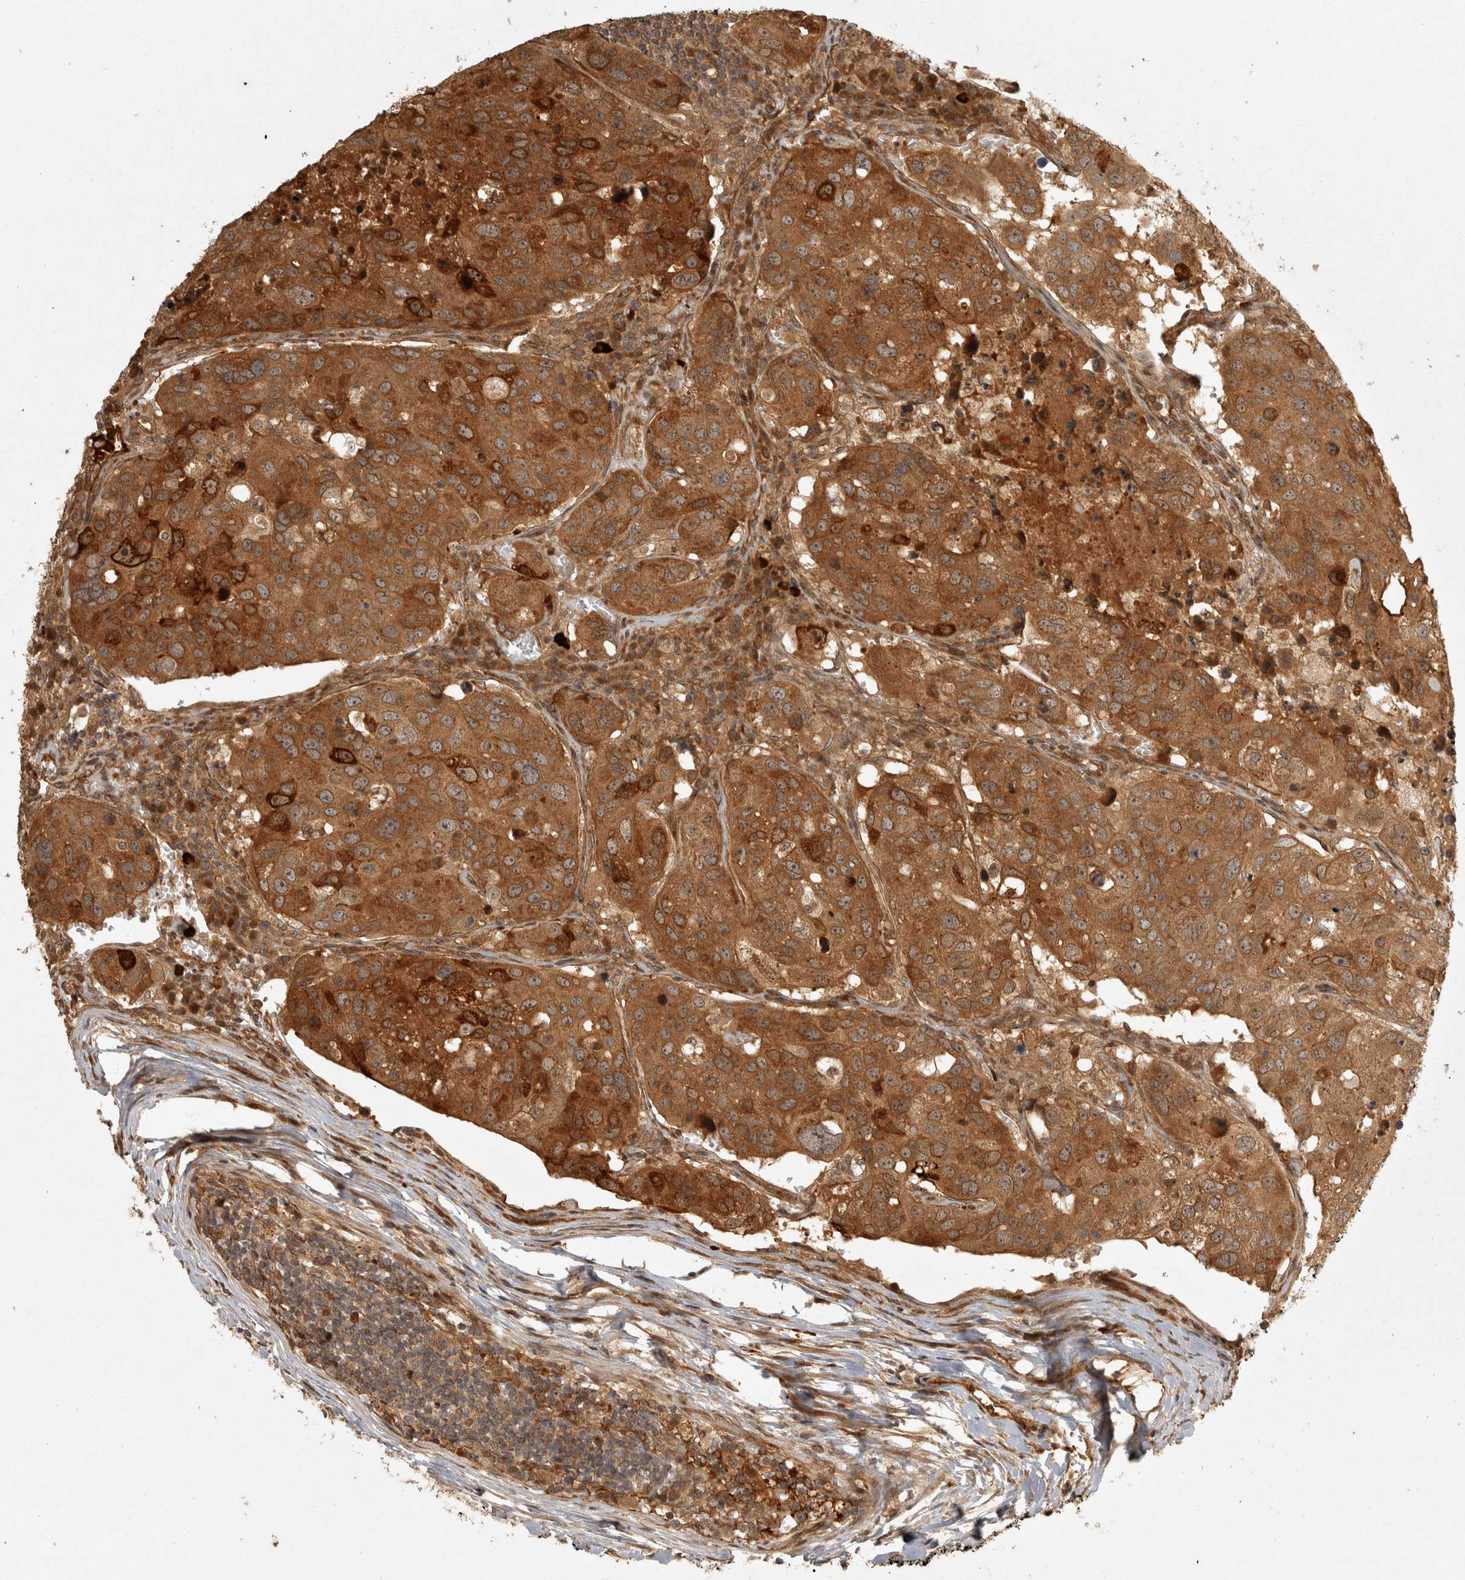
{"staining": {"intensity": "strong", "quantity": ">75%", "location": "cytoplasmic/membranous"}, "tissue": "urothelial cancer", "cell_type": "Tumor cells", "image_type": "cancer", "snomed": [{"axis": "morphology", "description": "Urothelial carcinoma, High grade"}, {"axis": "topography", "description": "Lymph node"}, {"axis": "topography", "description": "Urinary bladder"}], "caption": "Immunohistochemical staining of urothelial cancer demonstrates strong cytoplasmic/membranous protein staining in approximately >75% of tumor cells.", "gene": "CAMSAP2", "patient": {"sex": "male", "age": 51}}